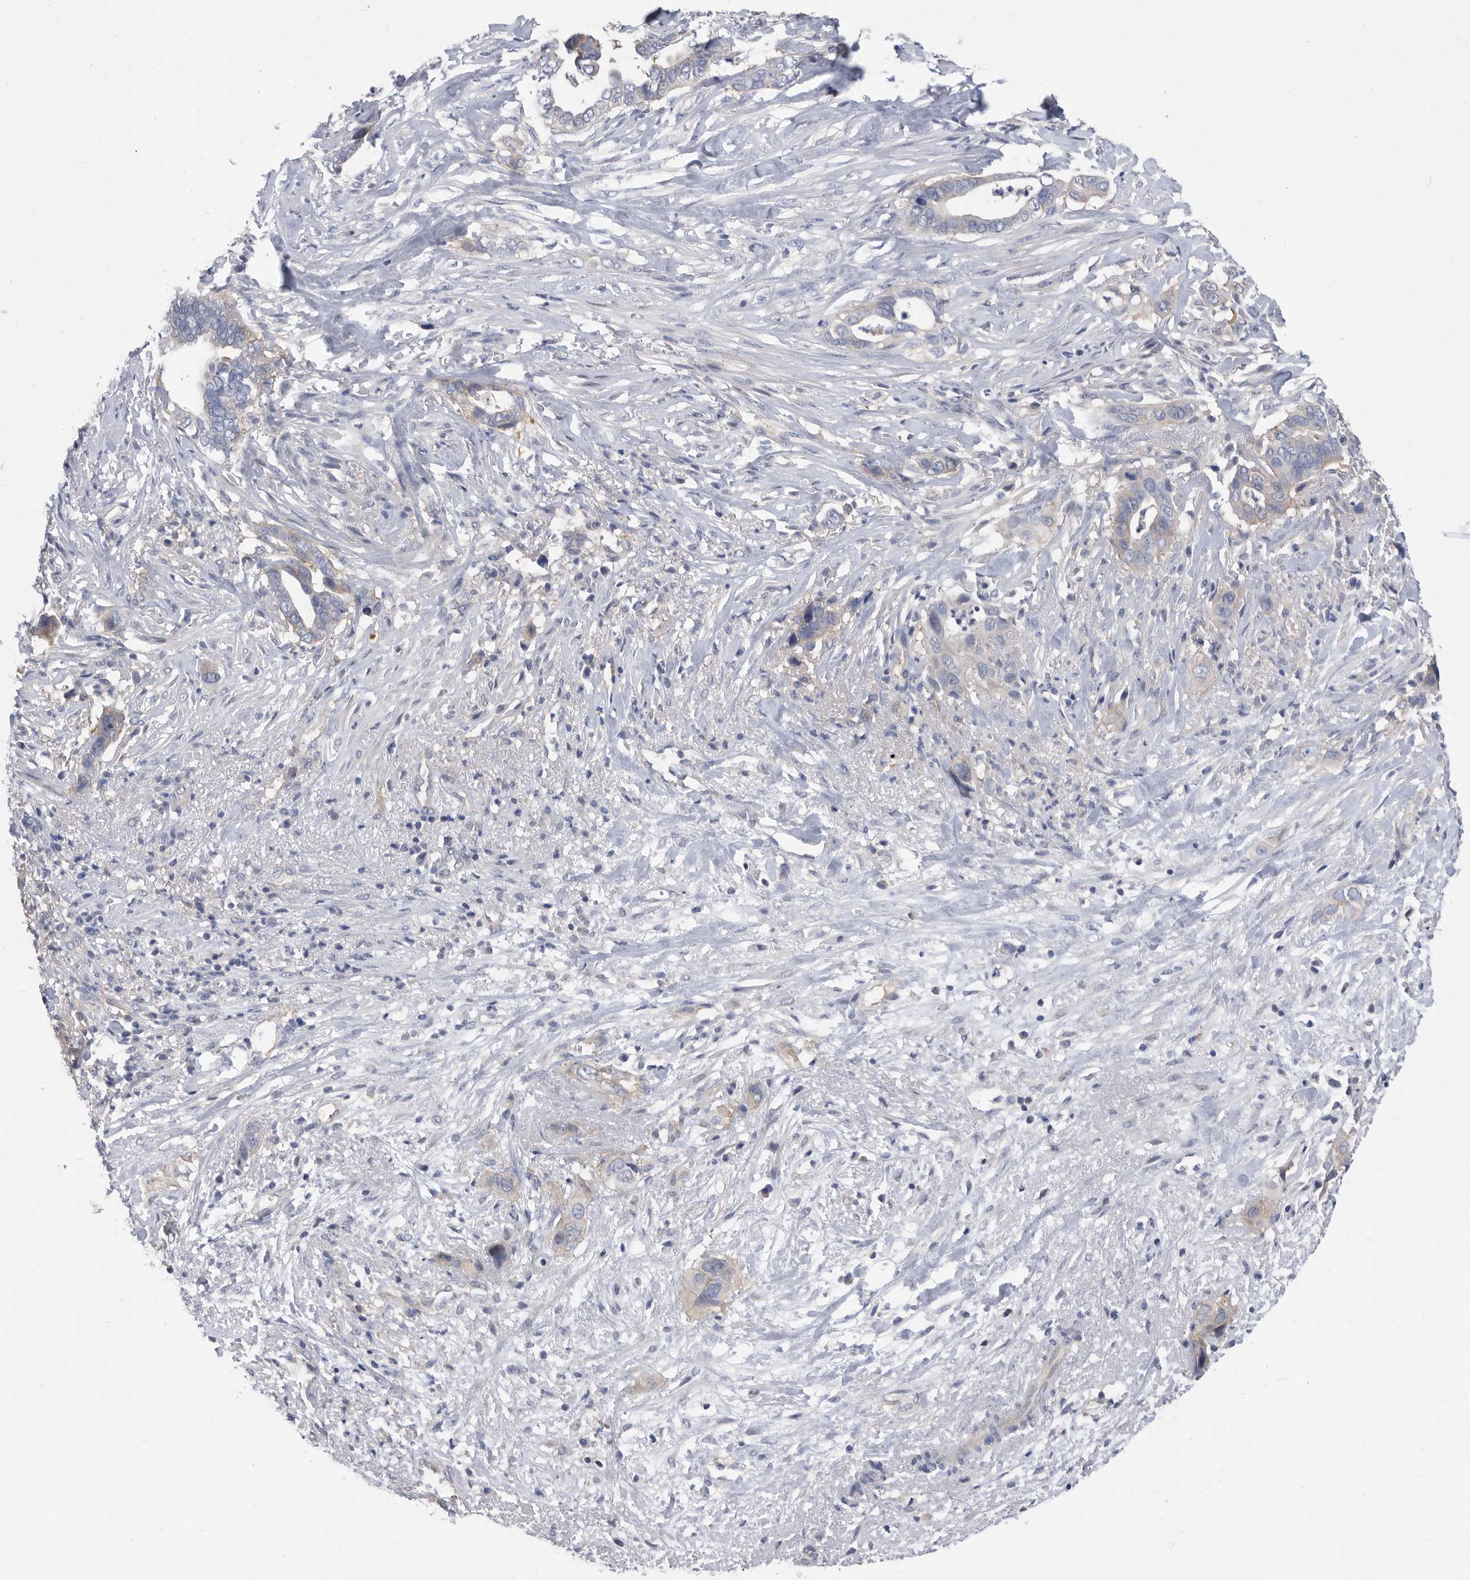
{"staining": {"intensity": "weak", "quantity": "<25%", "location": "cytoplasmic/membranous"}, "tissue": "liver cancer", "cell_type": "Tumor cells", "image_type": "cancer", "snomed": [{"axis": "morphology", "description": "Cholangiocarcinoma"}, {"axis": "topography", "description": "Liver"}], "caption": "Tumor cells are negative for brown protein staining in liver cancer.", "gene": "CCT4", "patient": {"sex": "female", "age": 79}}